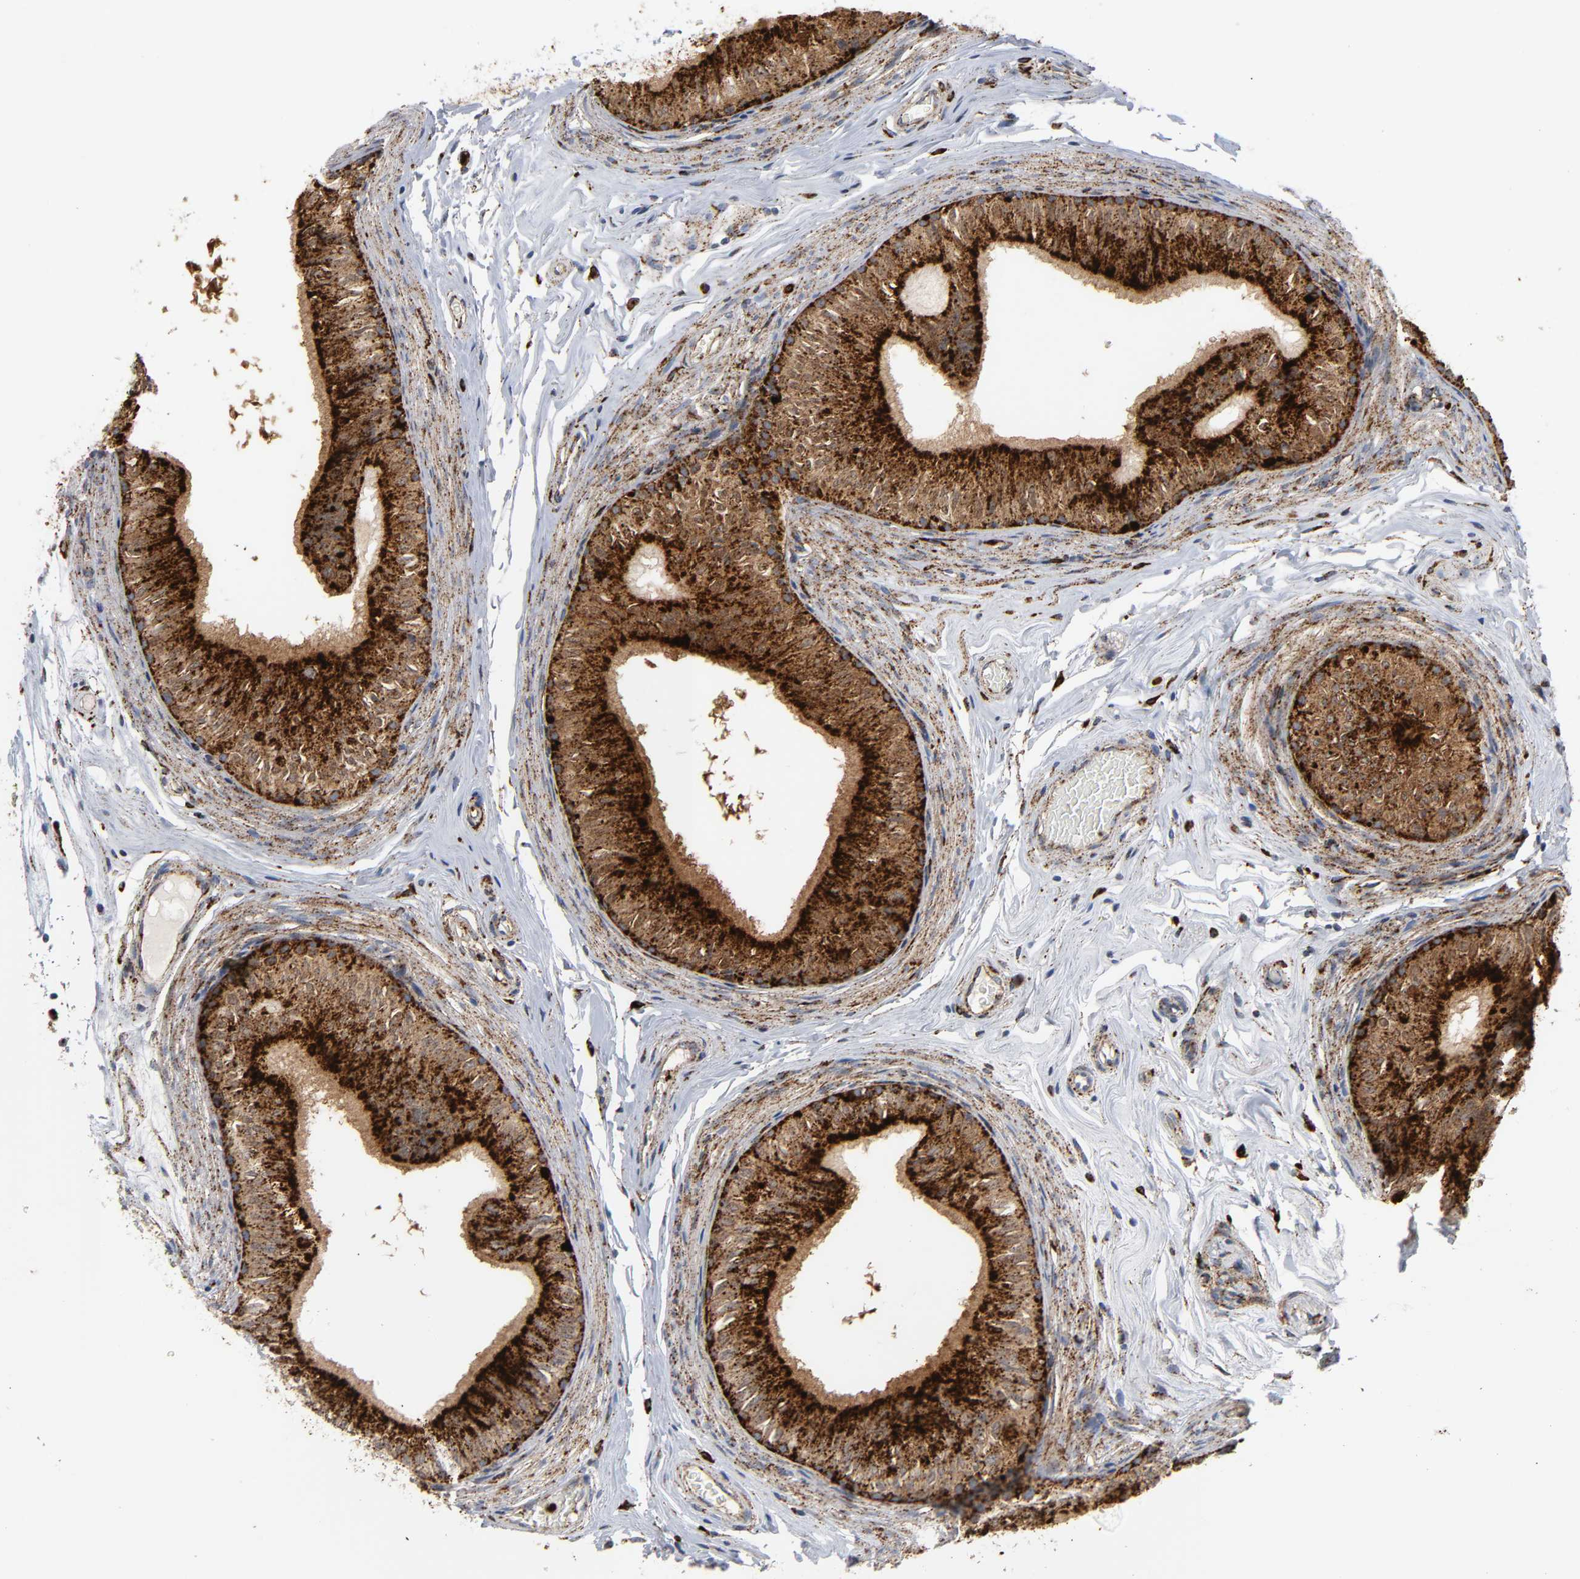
{"staining": {"intensity": "strong", "quantity": ">75%", "location": "cytoplasmic/membranous"}, "tissue": "epididymis", "cell_type": "Glandular cells", "image_type": "normal", "snomed": [{"axis": "morphology", "description": "Normal tissue, NOS"}, {"axis": "topography", "description": "Testis"}, {"axis": "topography", "description": "Epididymis"}], "caption": "High-magnification brightfield microscopy of normal epididymis stained with DAB (3,3'-diaminobenzidine) (brown) and counterstained with hematoxylin (blue). glandular cells exhibit strong cytoplasmic/membranous staining is appreciated in about>75% of cells. The staining was performed using DAB (3,3'-diaminobenzidine), with brown indicating positive protein expression. Nuclei are stained blue with hematoxylin.", "gene": "PSAP", "patient": {"sex": "male", "age": 36}}